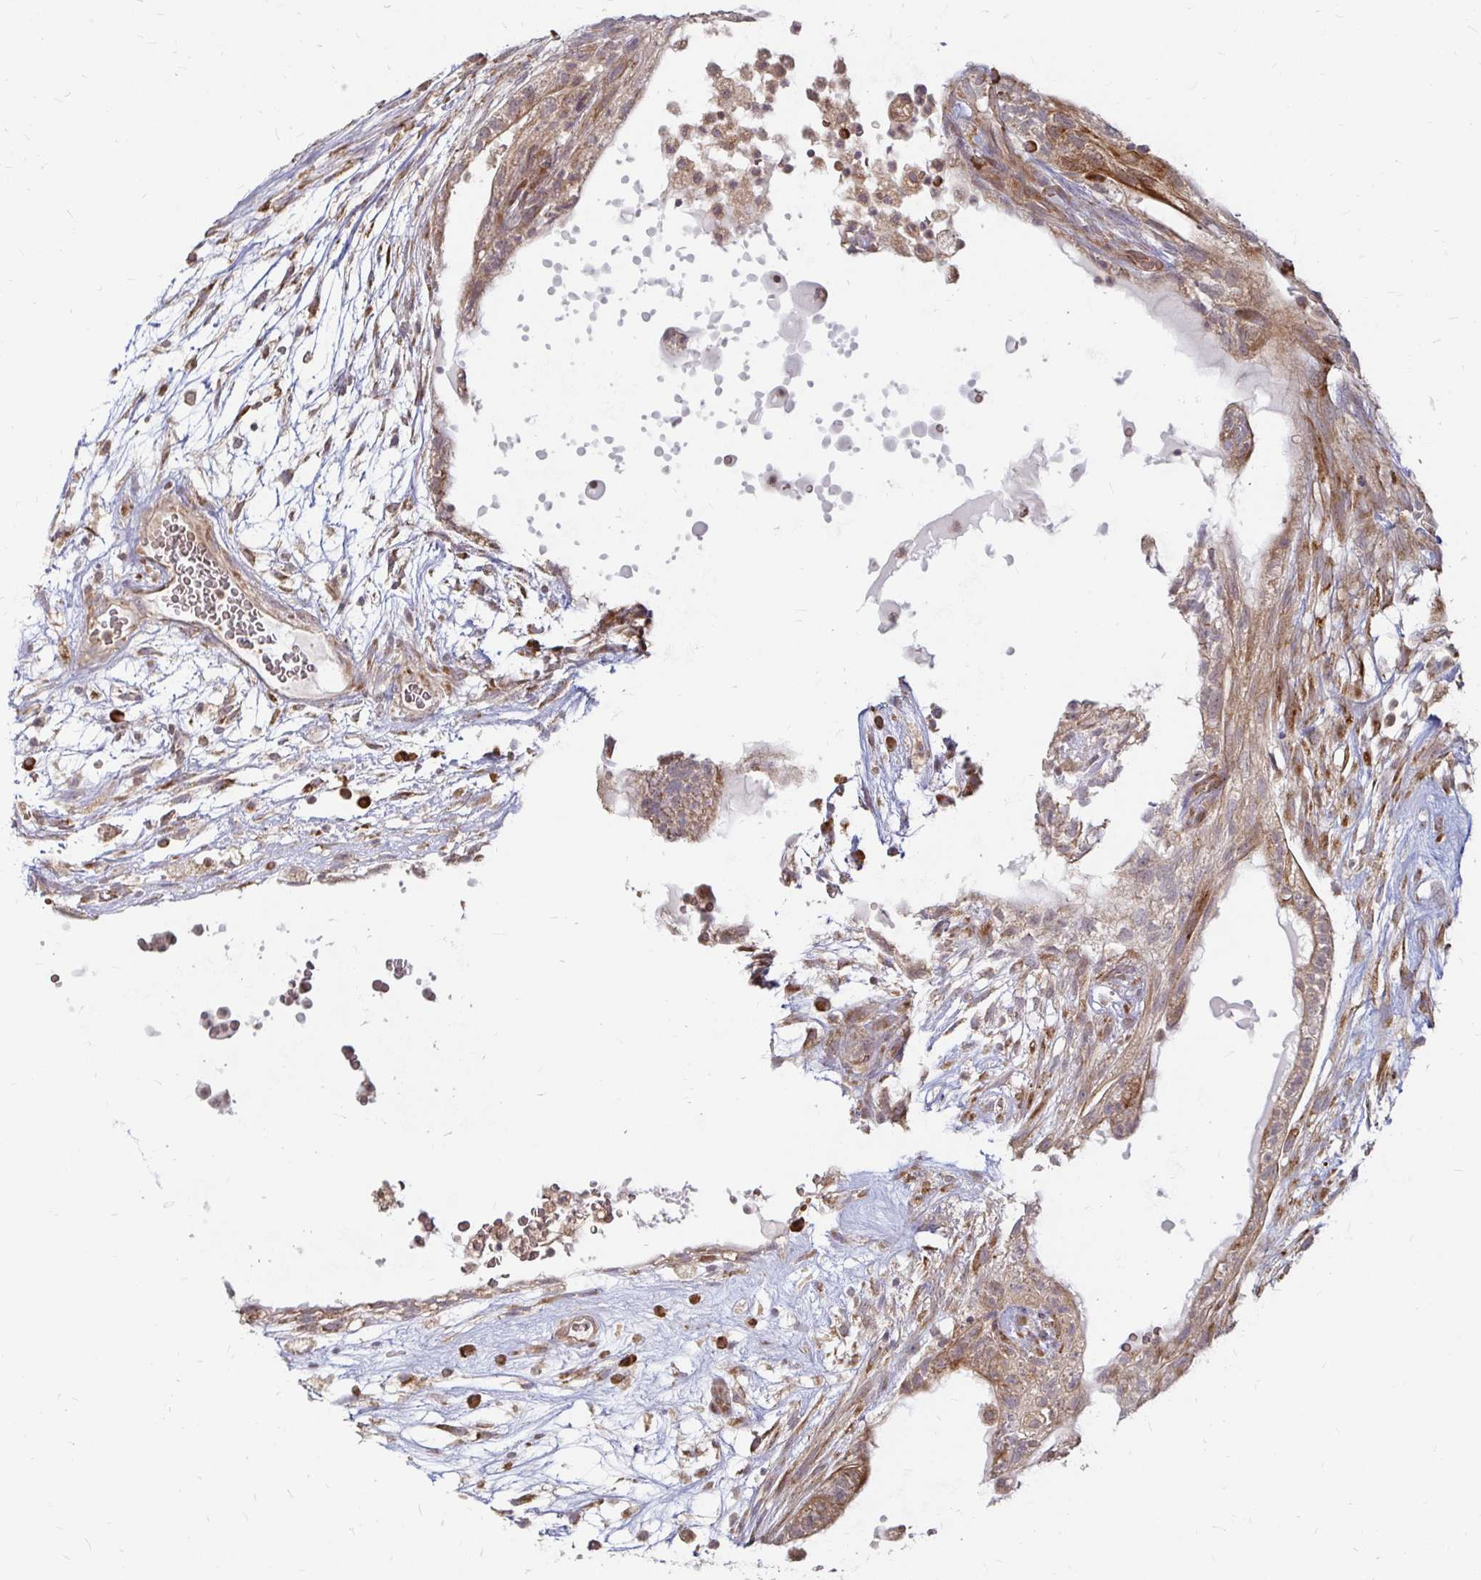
{"staining": {"intensity": "weak", "quantity": "25%-75%", "location": "cytoplasmic/membranous"}, "tissue": "testis cancer", "cell_type": "Tumor cells", "image_type": "cancer", "snomed": [{"axis": "morphology", "description": "Carcinoma, Embryonal, NOS"}, {"axis": "topography", "description": "Testis"}], "caption": "Immunohistochemistry of testis embryonal carcinoma reveals low levels of weak cytoplasmic/membranous expression in approximately 25%-75% of tumor cells.", "gene": "CAST", "patient": {"sex": "male", "age": 32}}